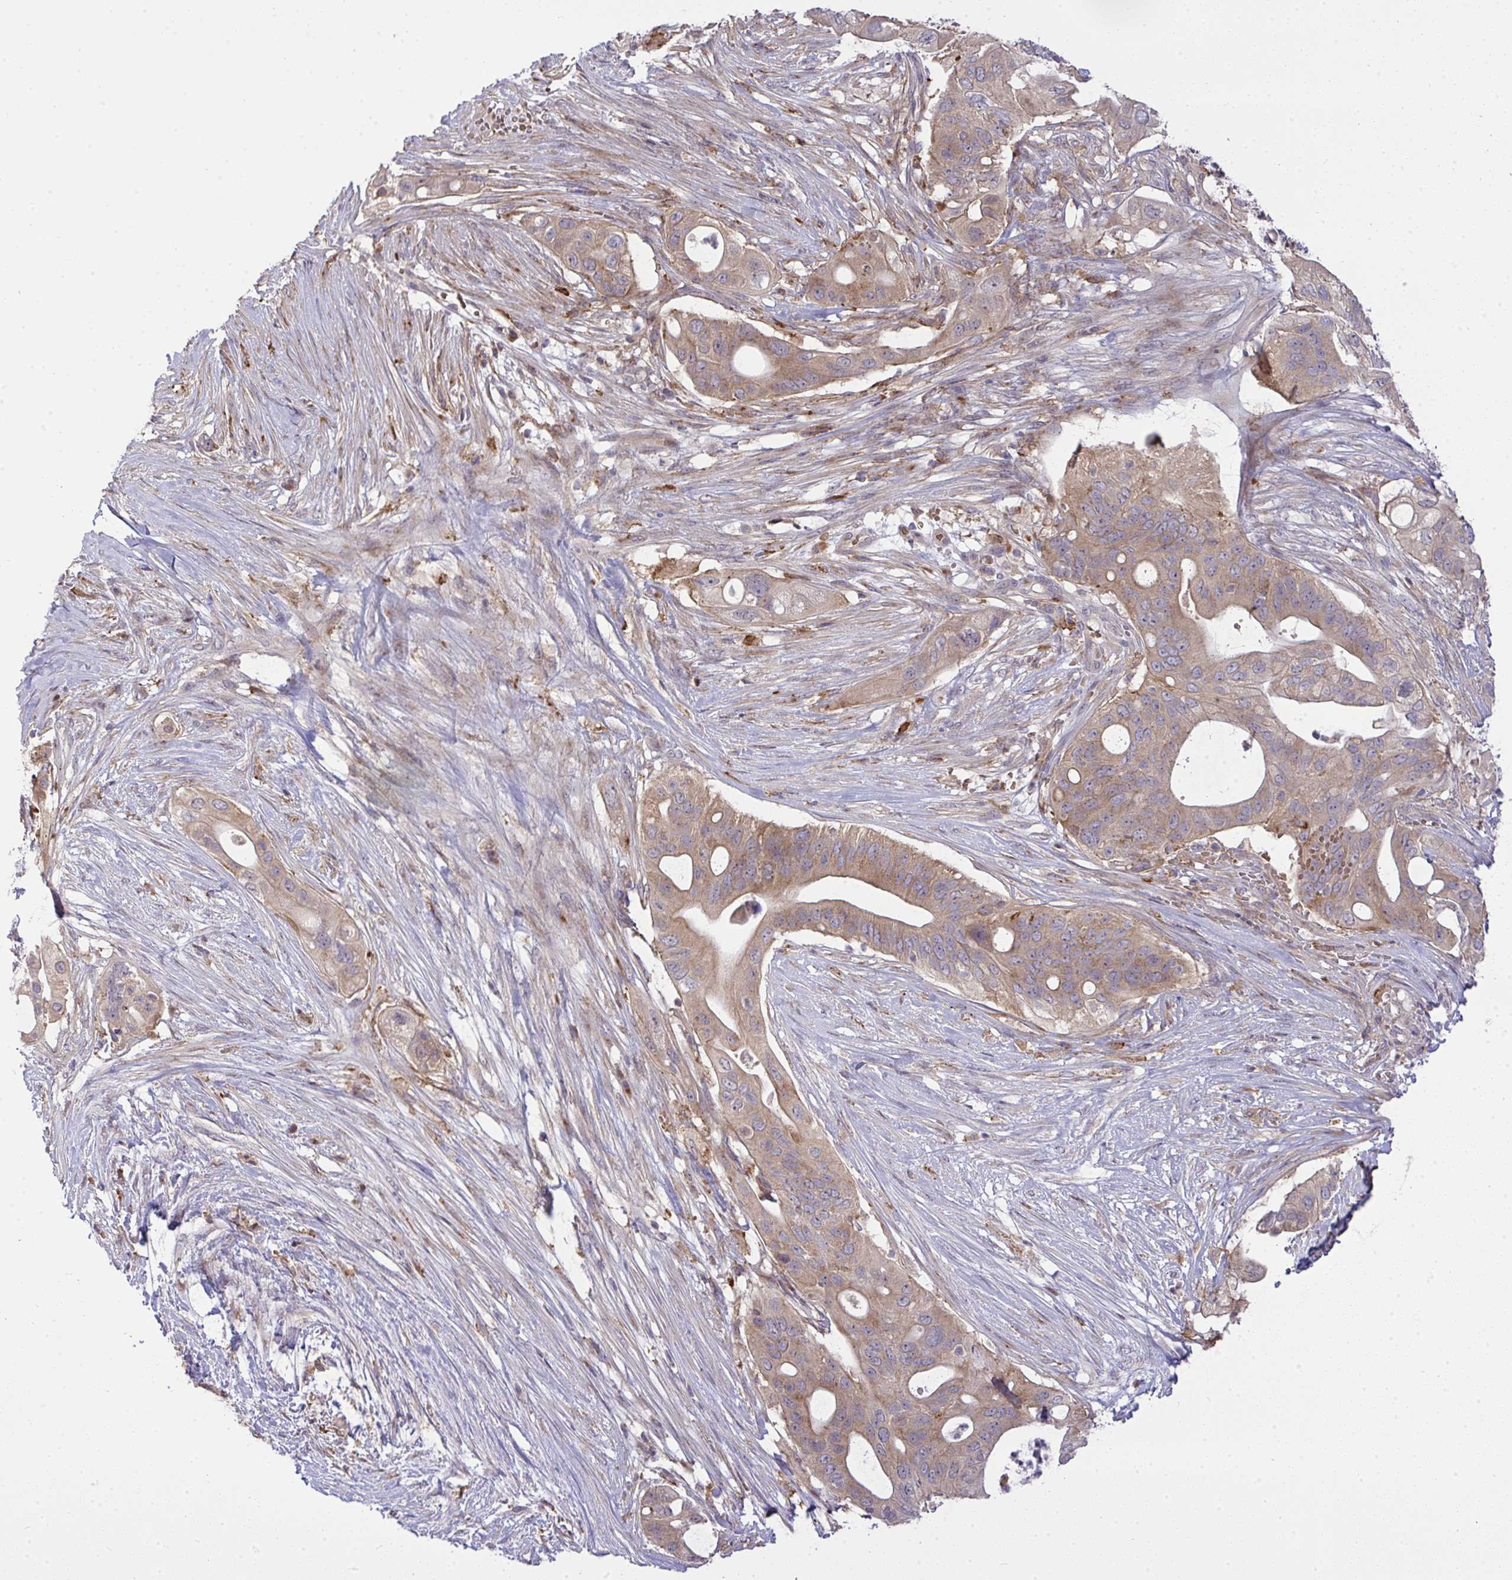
{"staining": {"intensity": "weak", "quantity": ">75%", "location": "cytoplasmic/membranous"}, "tissue": "pancreatic cancer", "cell_type": "Tumor cells", "image_type": "cancer", "snomed": [{"axis": "morphology", "description": "Adenocarcinoma, NOS"}, {"axis": "topography", "description": "Pancreas"}], "caption": "Human pancreatic adenocarcinoma stained with a protein marker shows weak staining in tumor cells.", "gene": "SLC9A6", "patient": {"sex": "female", "age": 72}}